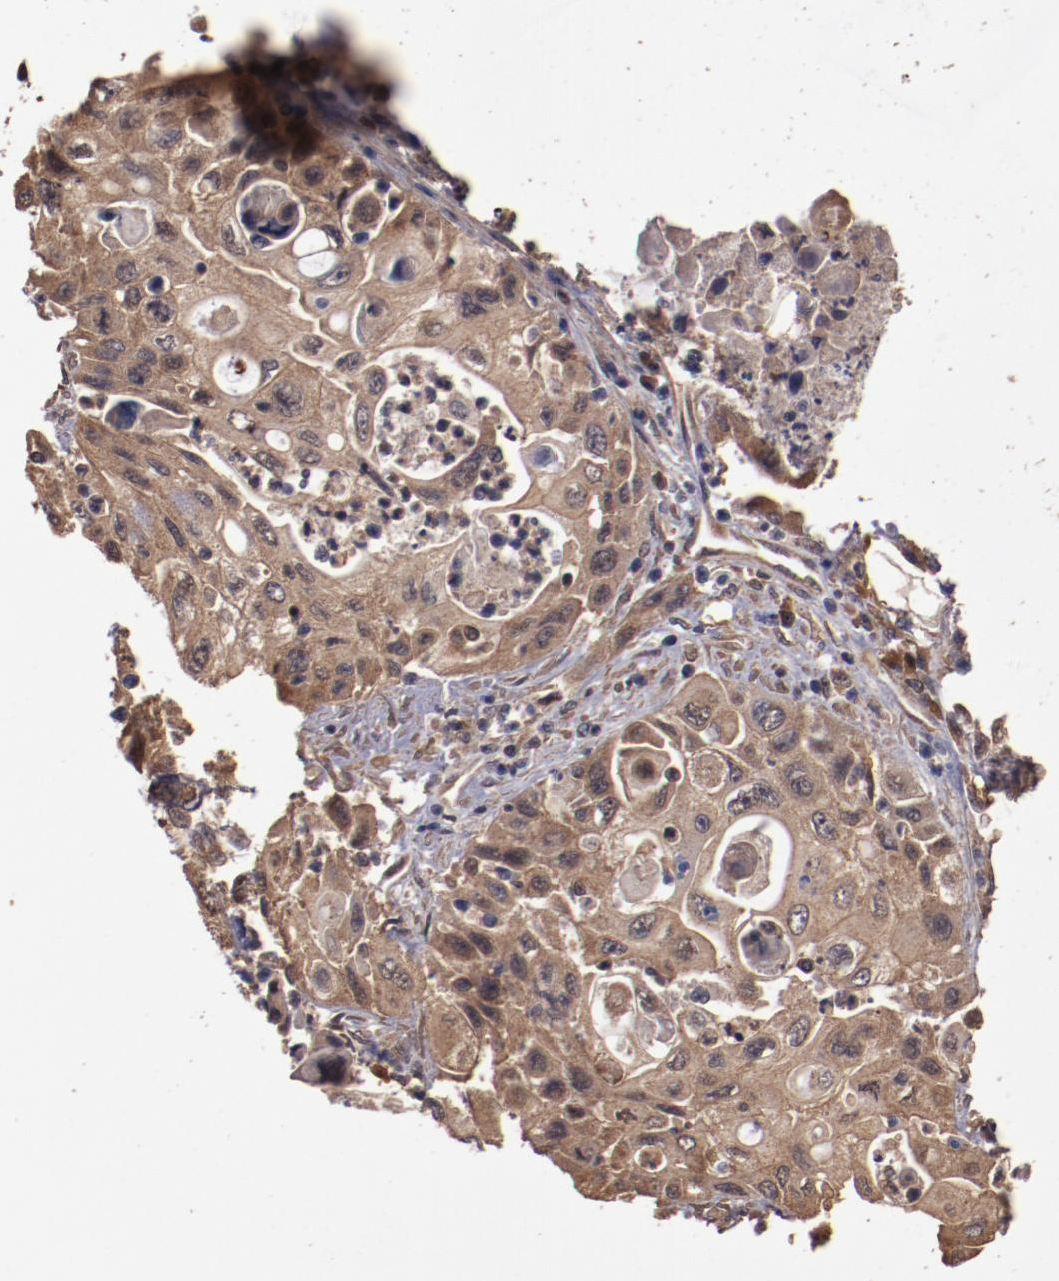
{"staining": {"intensity": "strong", "quantity": ">75%", "location": "cytoplasmic/membranous"}, "tissue": "pancreatic cancer", "cell_type": "Tumor cells", "image_type": "cancer", "snomed": [{"axis": "morphology", "description": "Adenocarcinoma, NOS"}, {"axis": "topography", "description": "Pancreas"}], "caption": "Human pancreatic adenocarcinoma stained with a brown dye shows strong cytoplasmic/membranous positive expression in about >75% of tumor cells.", "gene": "TXNDC16", "patient": {"sex": "male", "age": 70}}